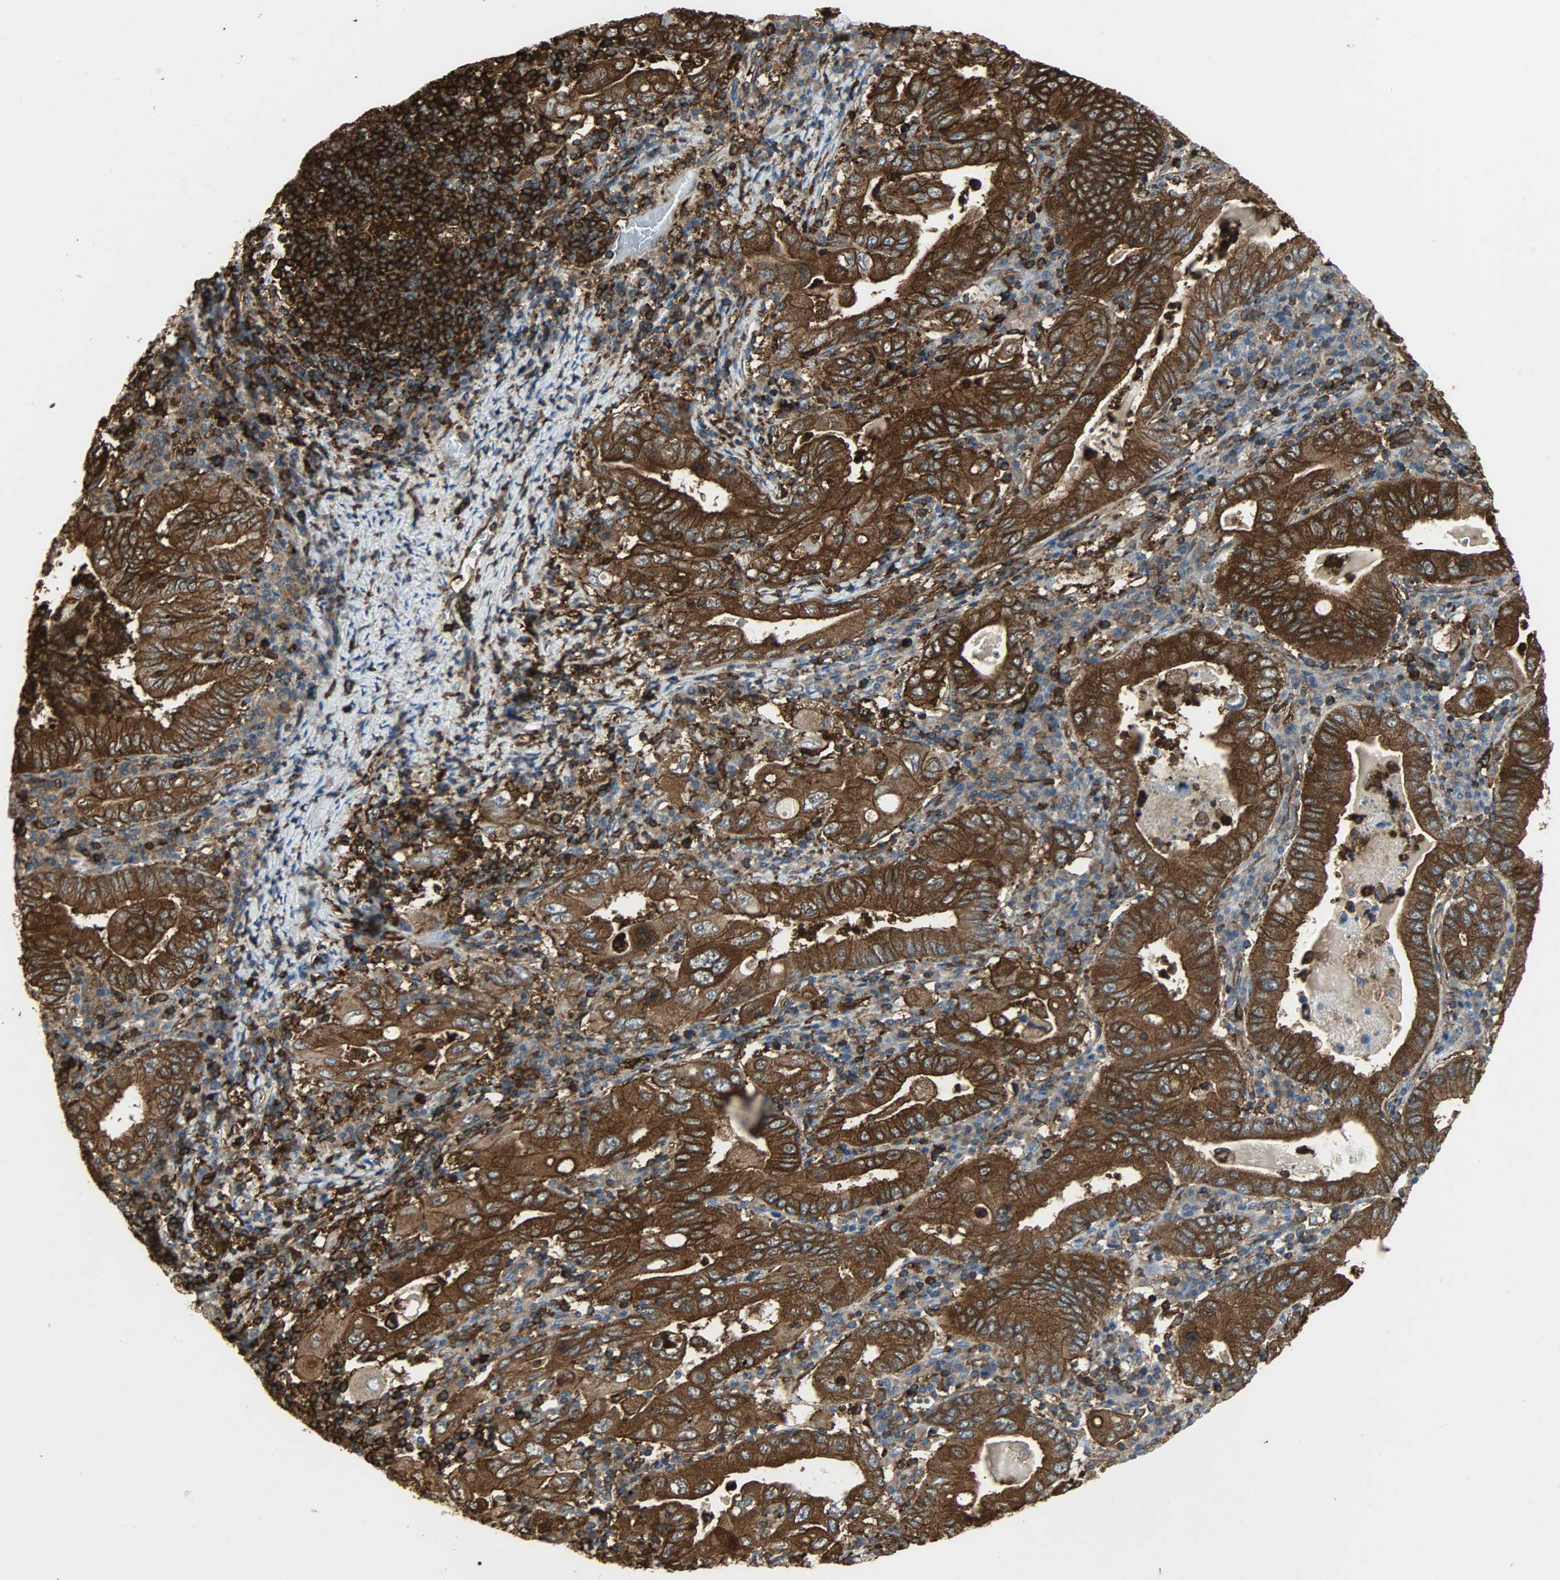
{"staining": {"intensity": "strong", "quantity": ">75%", "location": "cytoplasmic/membranous"}, "tissue": "stomach cancer", "cell_type": "Tumor cells", "image_type": "cancer", "snomed": [{"axis": "morphology", "description": "Normal tissue, NOS"}, {"axis": "morphology", "description": "Adenocarcinoma, NOS"}, {"axis": "topography", "description": "Esophagus"}, {"axis": "topography", "description": "Stomach, upper"}, {"axis": "topography", "description": "Peripheral nerve tissue"}], "caption": "Protein staining displays strong cytoplasmic/membranous staining in about >75% of tumor cells in stomach cancer (adenocarcinoma).", "gene": "VASP", "patient": {"sex": "male", "age": 62}}